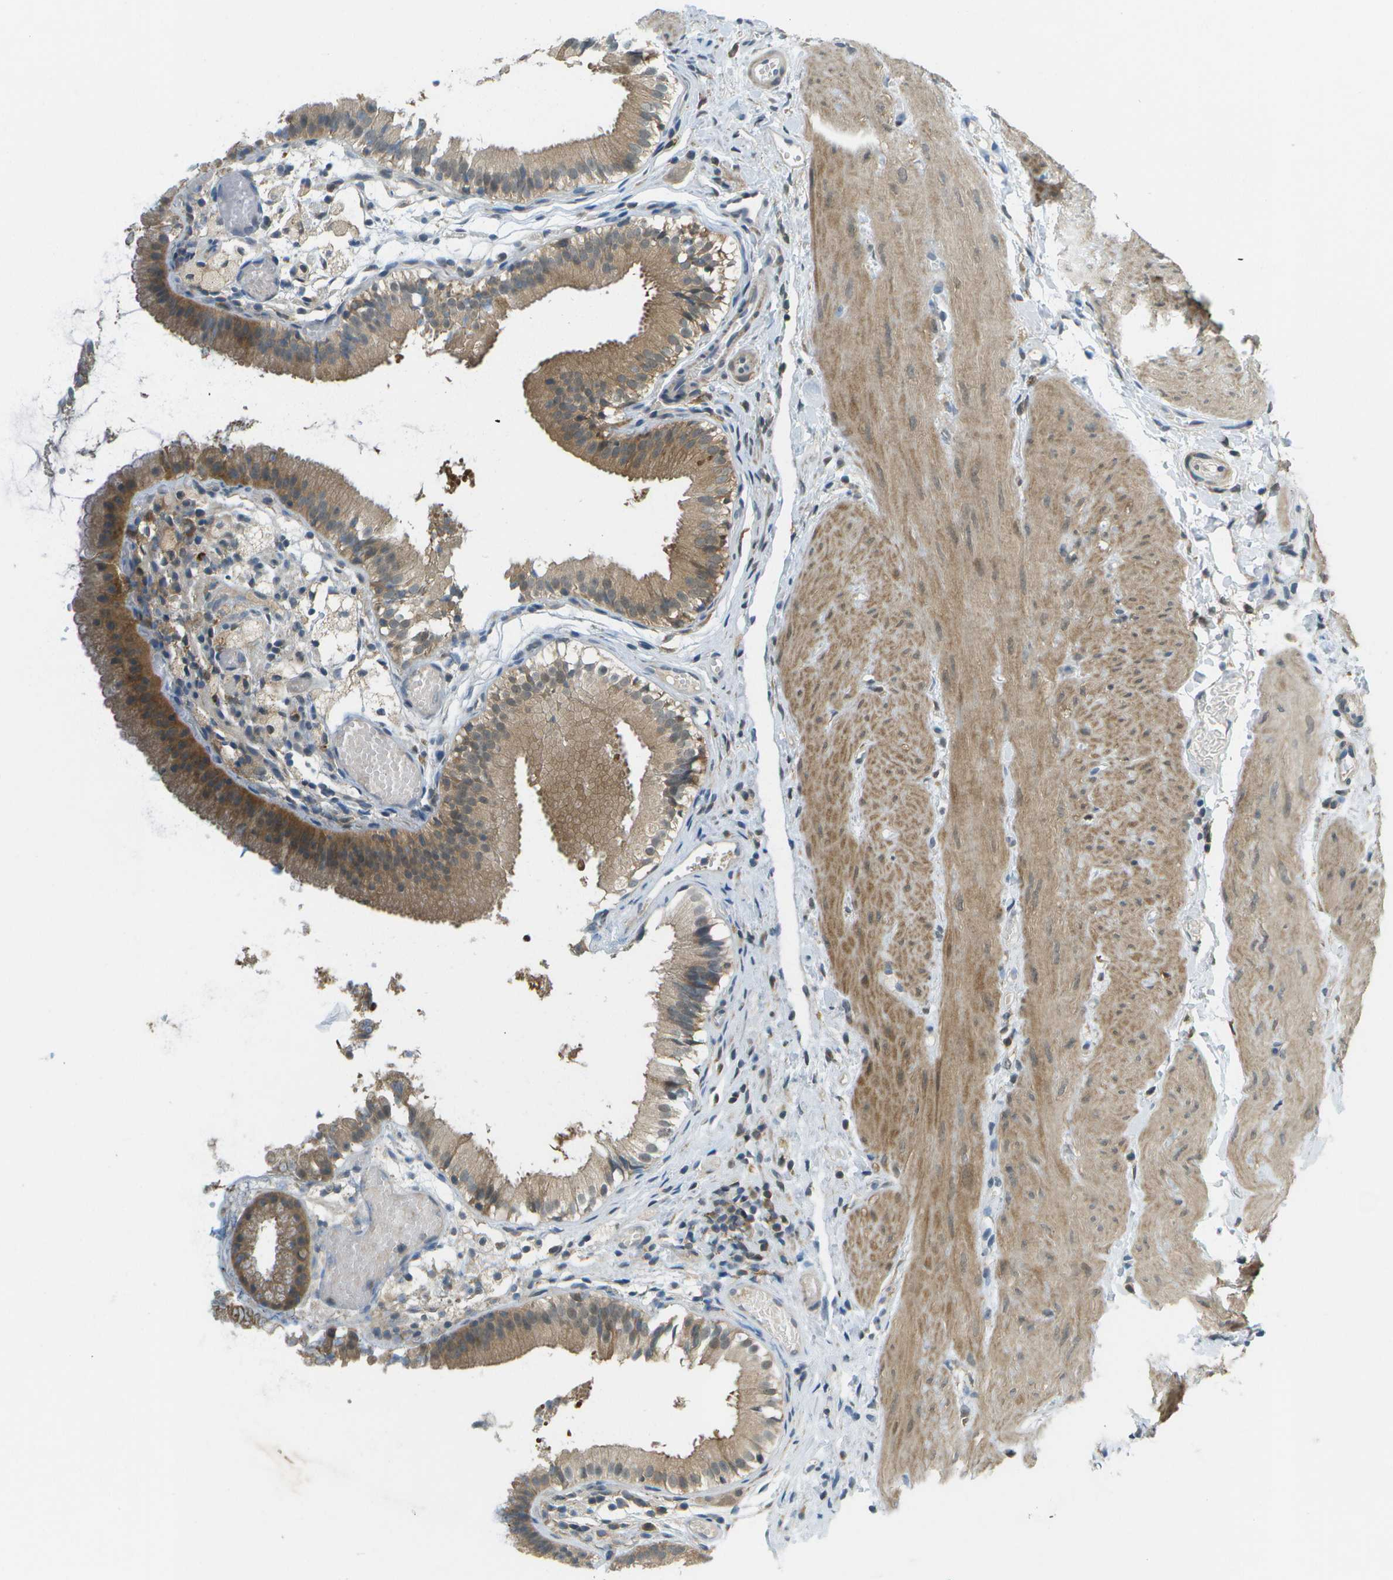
{"staining": {"intensity": "moderate", "quantity": ">75%", "location": "cytoplasmic/membranous"}, "tissue": "gallbladder", "cell_type": "Glandular cells", "image_type": "normal", "snomed": [{"axis": "morphology", "description": "Normal tissue, NOS"}, {"axis": "topography", "description": "Gallbladder"}], "caption": "Protein analysis of benign gallbladder displays moderate cytoplasmic/membranous staining in approximately >75% of glandular cells.", "gene": "CDH23", "patient": {"sex": "female", "age": 26}}